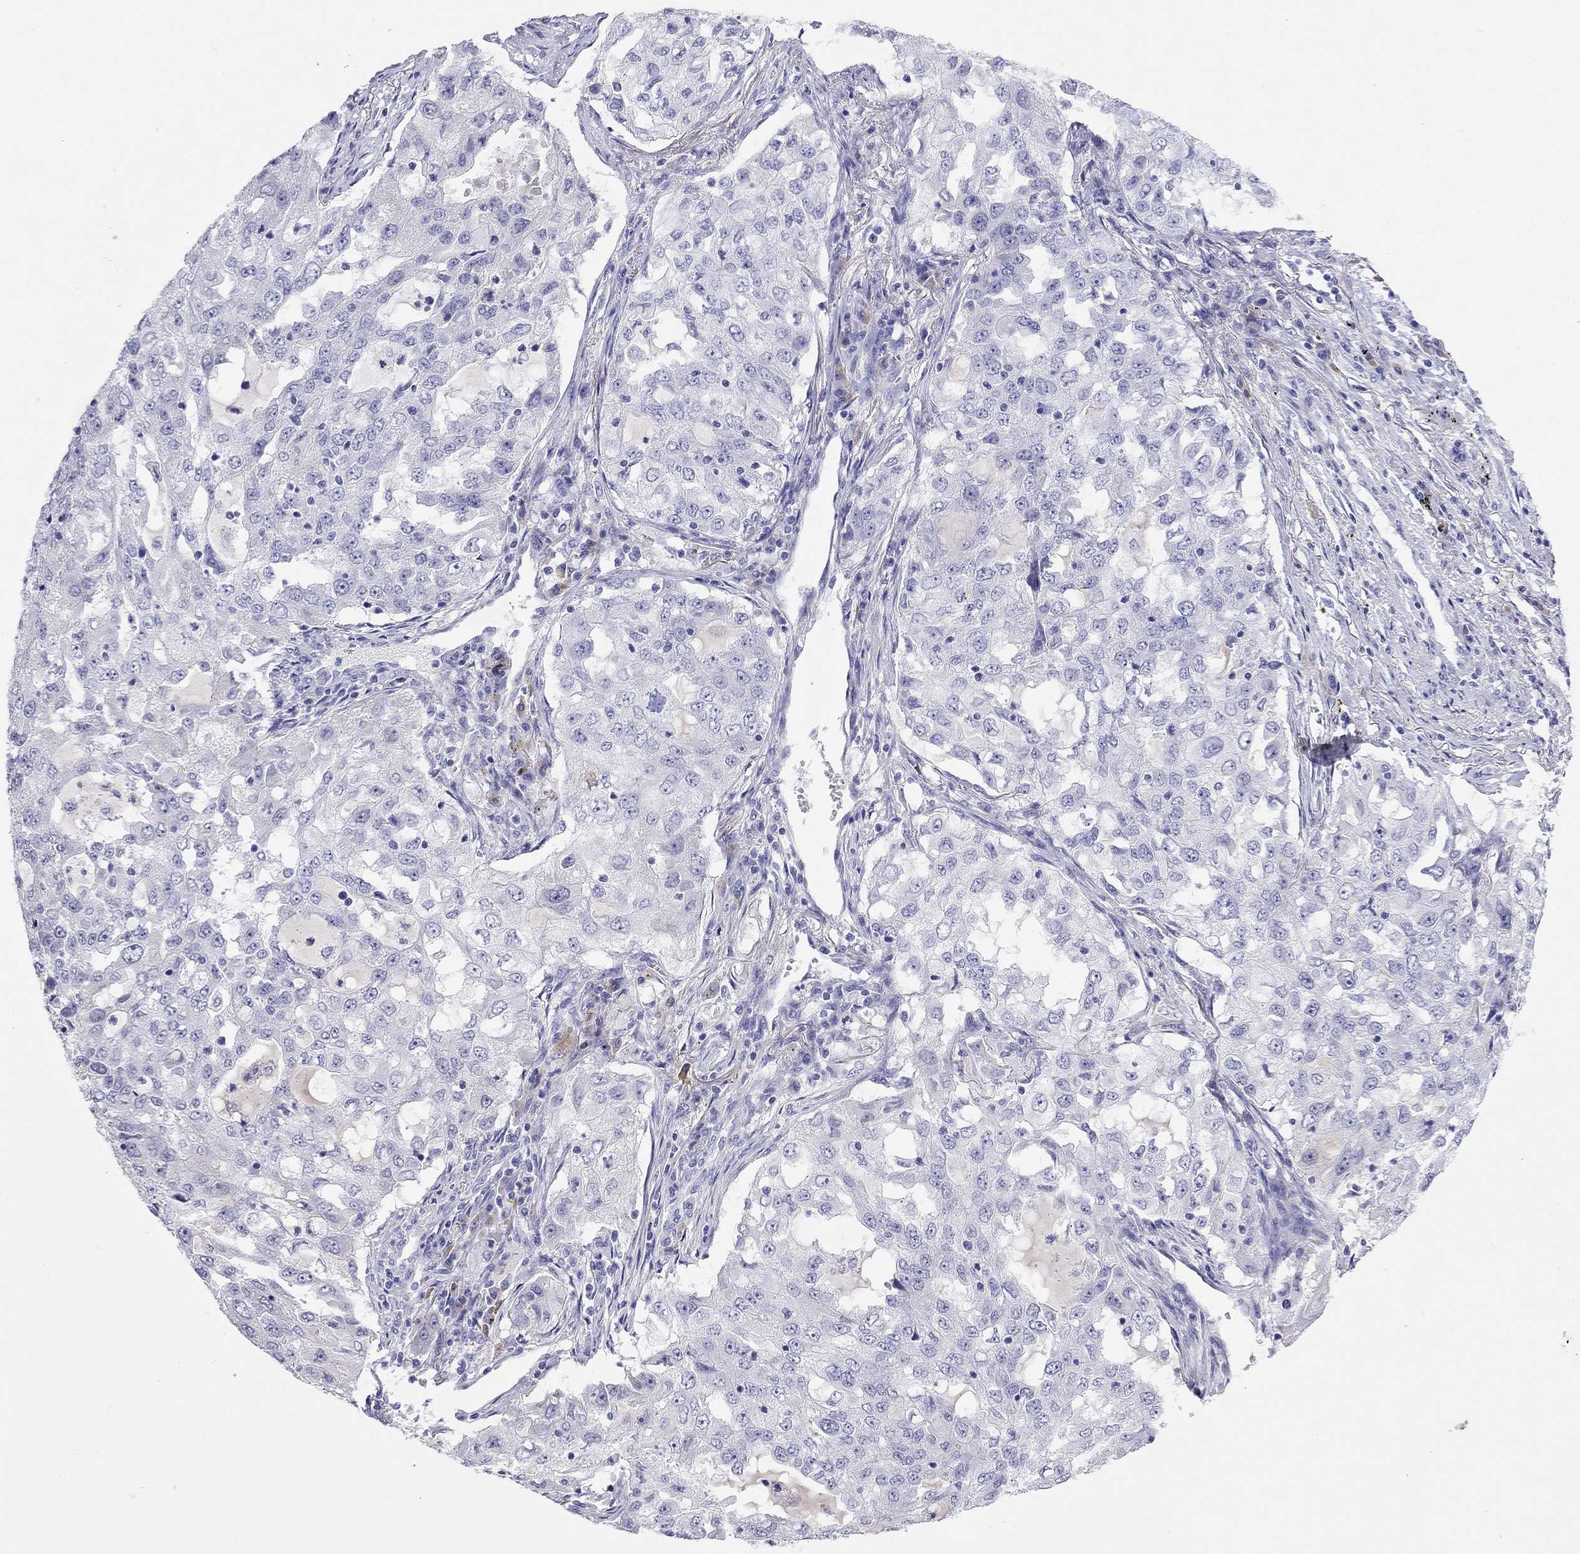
{"staining": {"intensity": "negative", "quantity": "none", "location": "none"}, "tissue": "lung cancer", "cell_type": "Tumor cells", "image_type": "cancer", "snomed": [{"axis": "morphology", "description": "Adenocarcinoma, NOS"}, {"axis": "topography", "description": "Lung"}], "caption": "Tumor cells show no significant positivity in lung cancer. (IHC, brightfield microscopy, high magnification).", "gene": "CALHM1", "patient": {"sex": "female", "age": 61}}